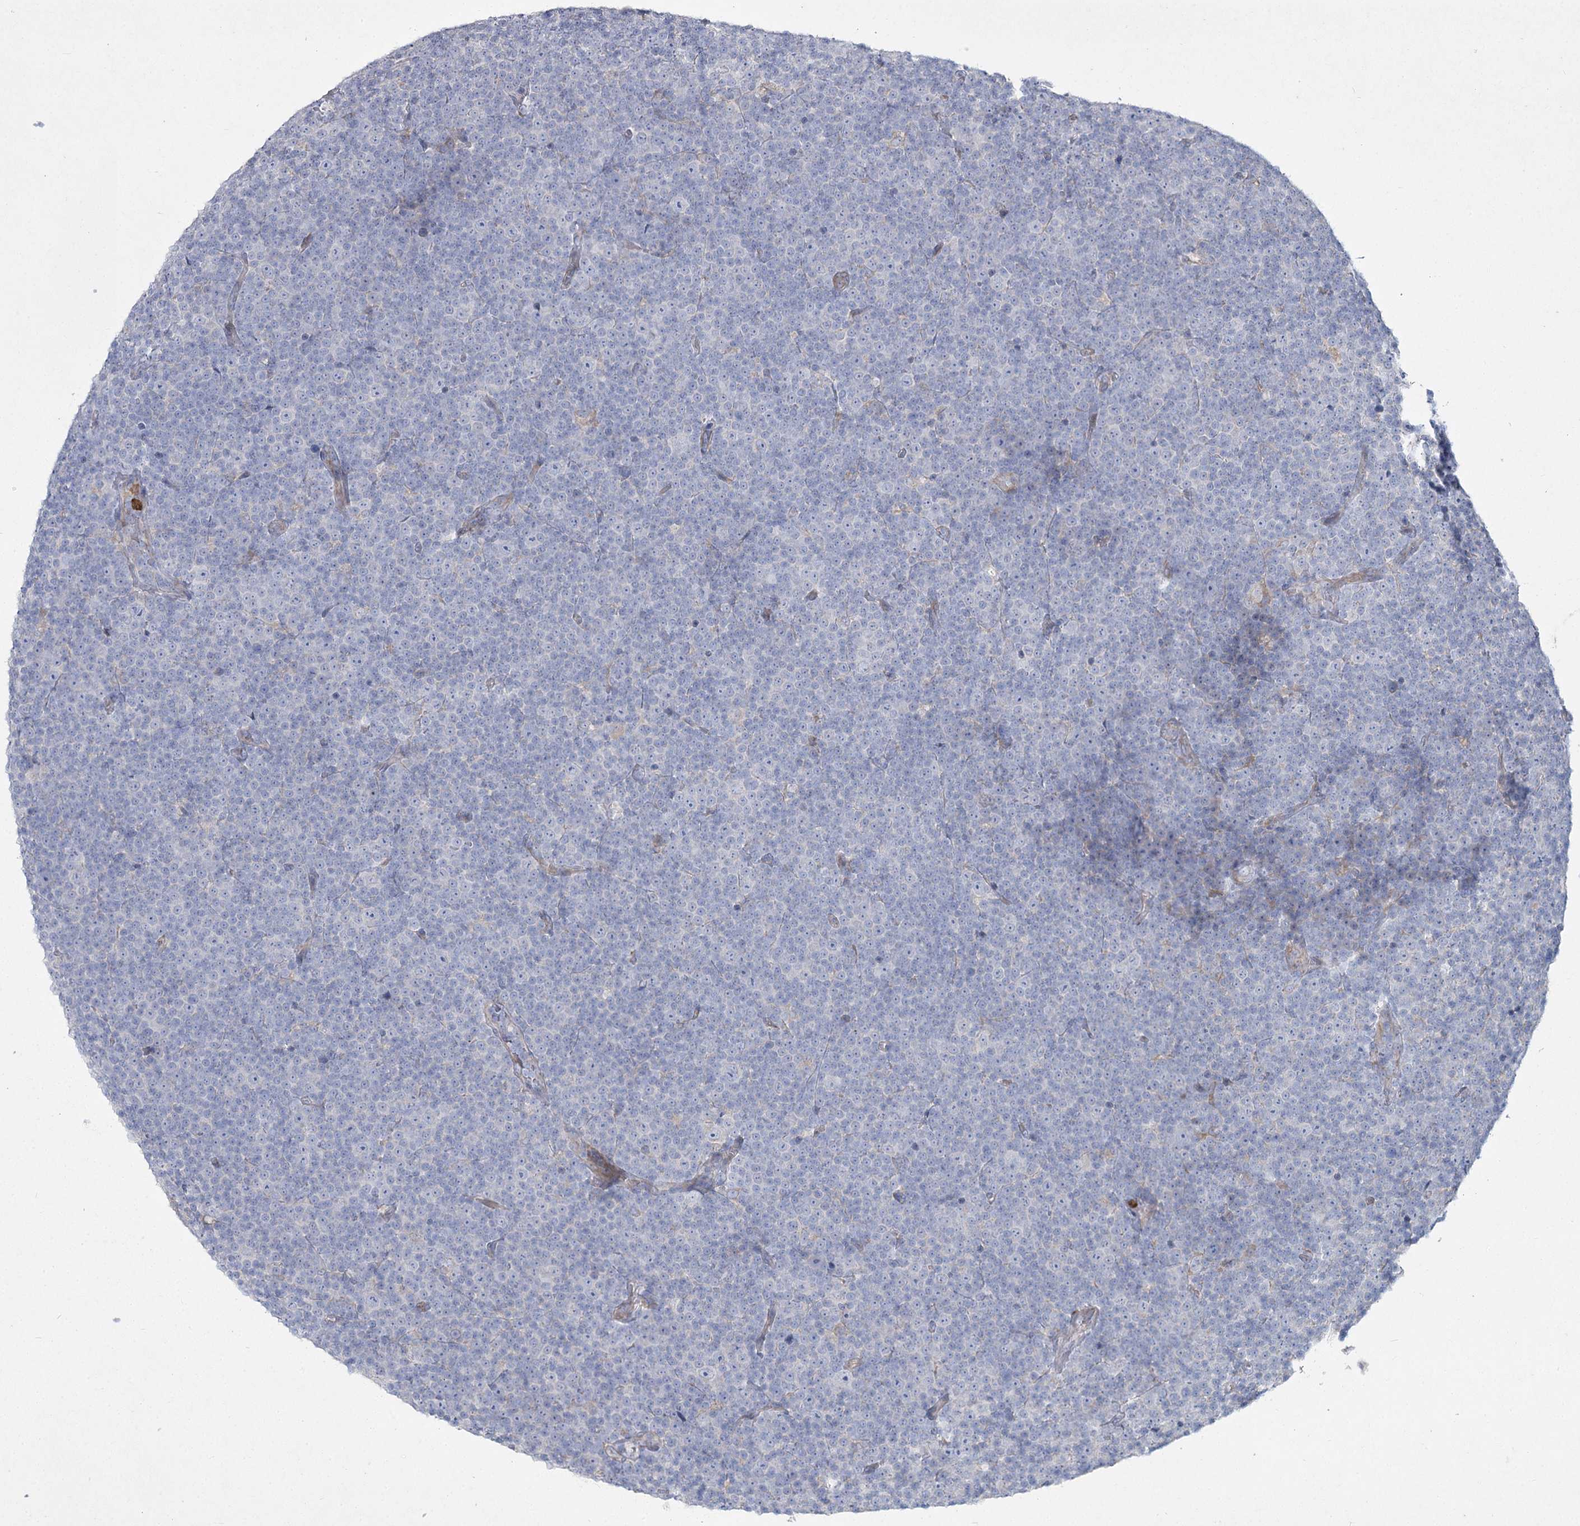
{"staining": {"intensity": "negative", "quantity": "none", "location": "none"}, "tissue": "lymphoma", "cell_type": "Tumor cells", "image_type": "cancer", "snomed": [{"axis": "morphology", "description": "Malignant lymphoma, non-Hodgkin's type, Low grade"}, {"axis": "topography", "description": "Lymph node"}], "caption": "Protein analysis of lymphoma shows no significant expression in tumor cells.", "gene": "NIPAL4", "patient": {"sex": "female", "age": 67}}